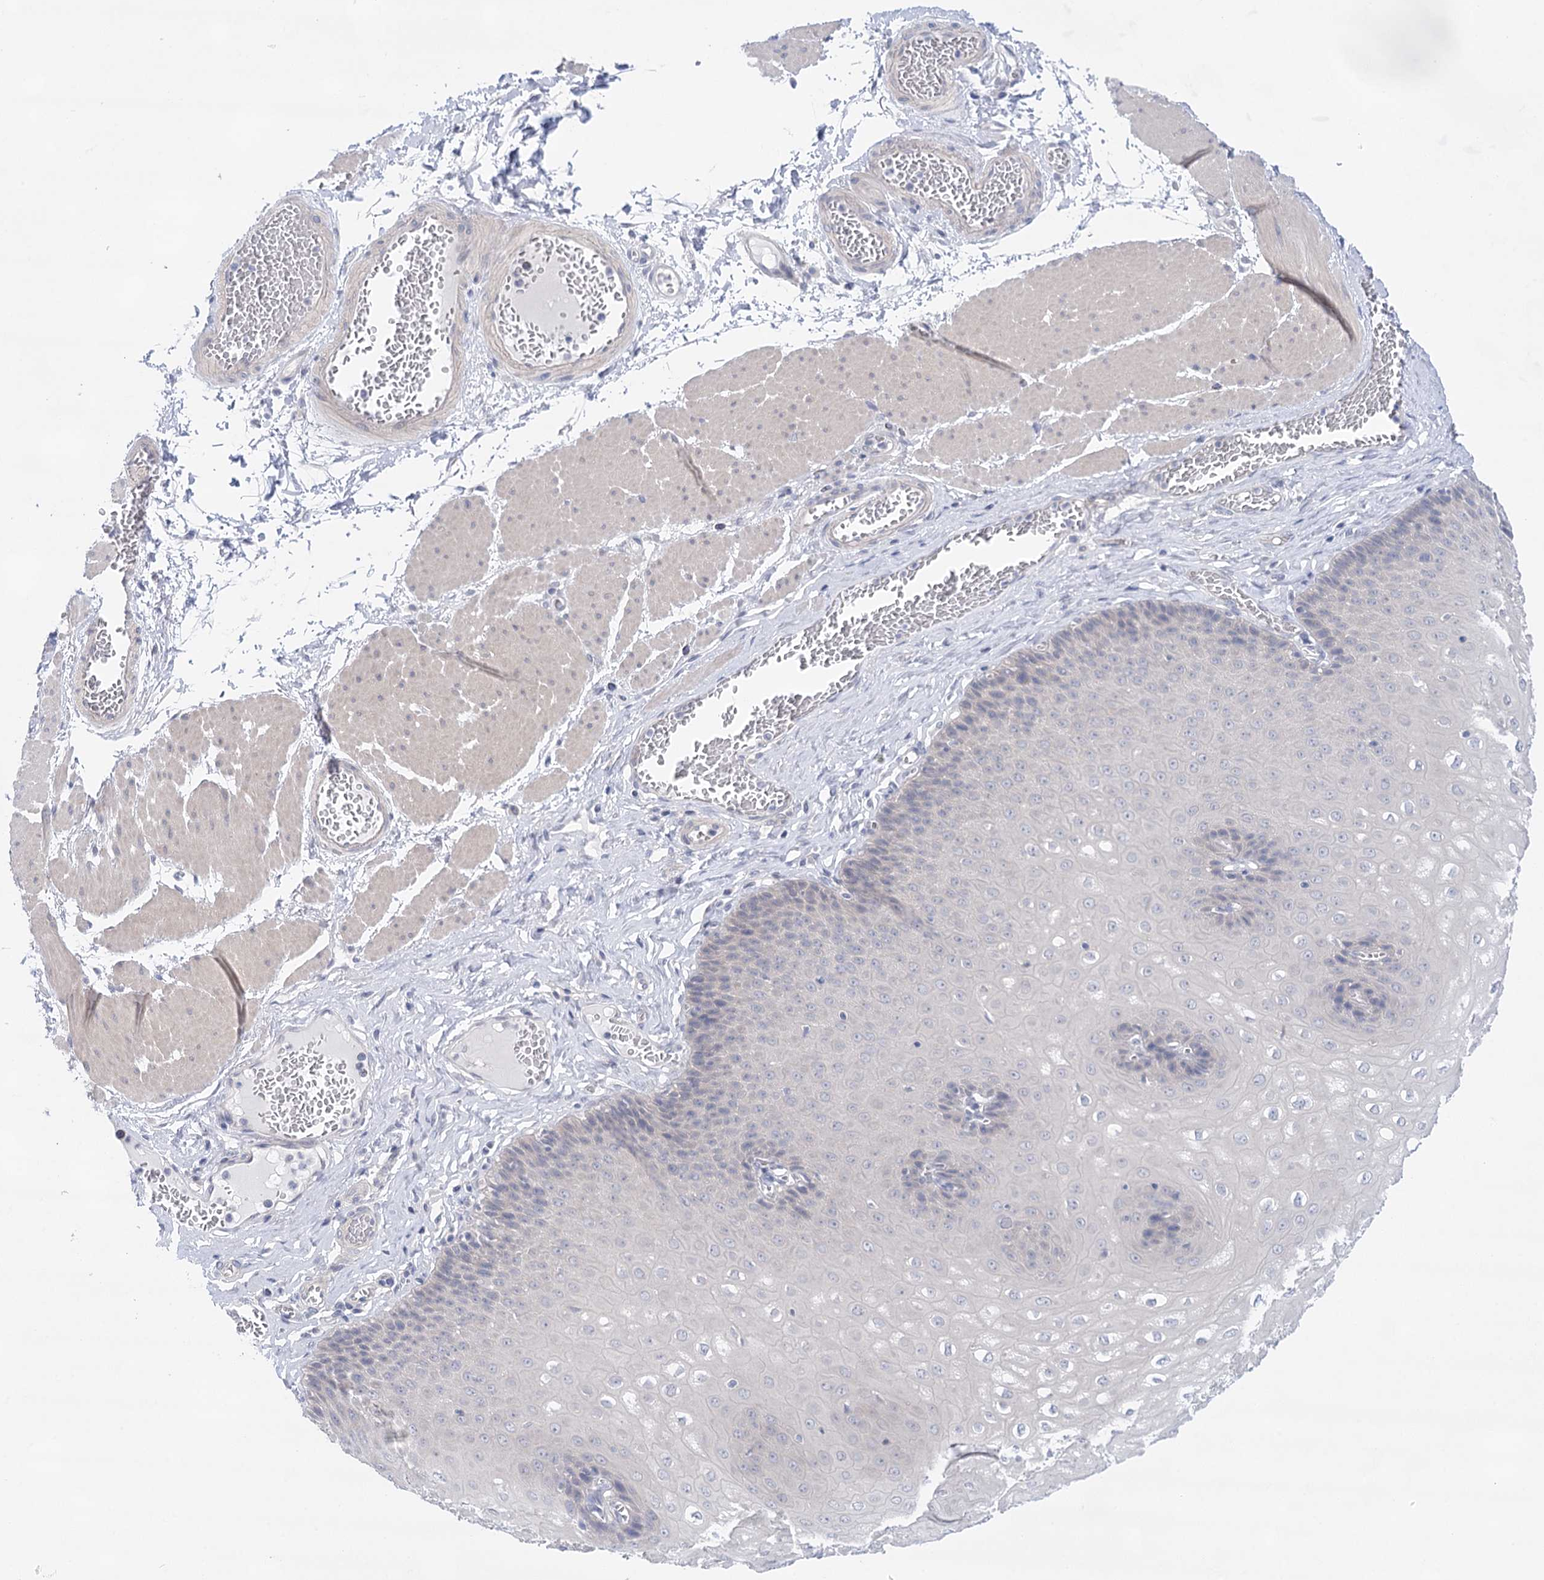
{"staining": {"intensity": "negative", "quantity": "none", "location": "none"}, "tissue": "esophagus", "cell_type": "Squamous epithelial cells", "image_type": "normal", "snomed": [{"axis": "morphology", "description": "Normal tissue, NOS"}, {"axis": "topography", "description": "Esophagus"}], "caption": "The photomicrograph displays no significant staining in squamous epithelial cells of esophagus. (Brightfield microscopy of DAB IHC at high magnification).", "gene": "LALBA", "patient": {"sex": "male", "age": 60}}